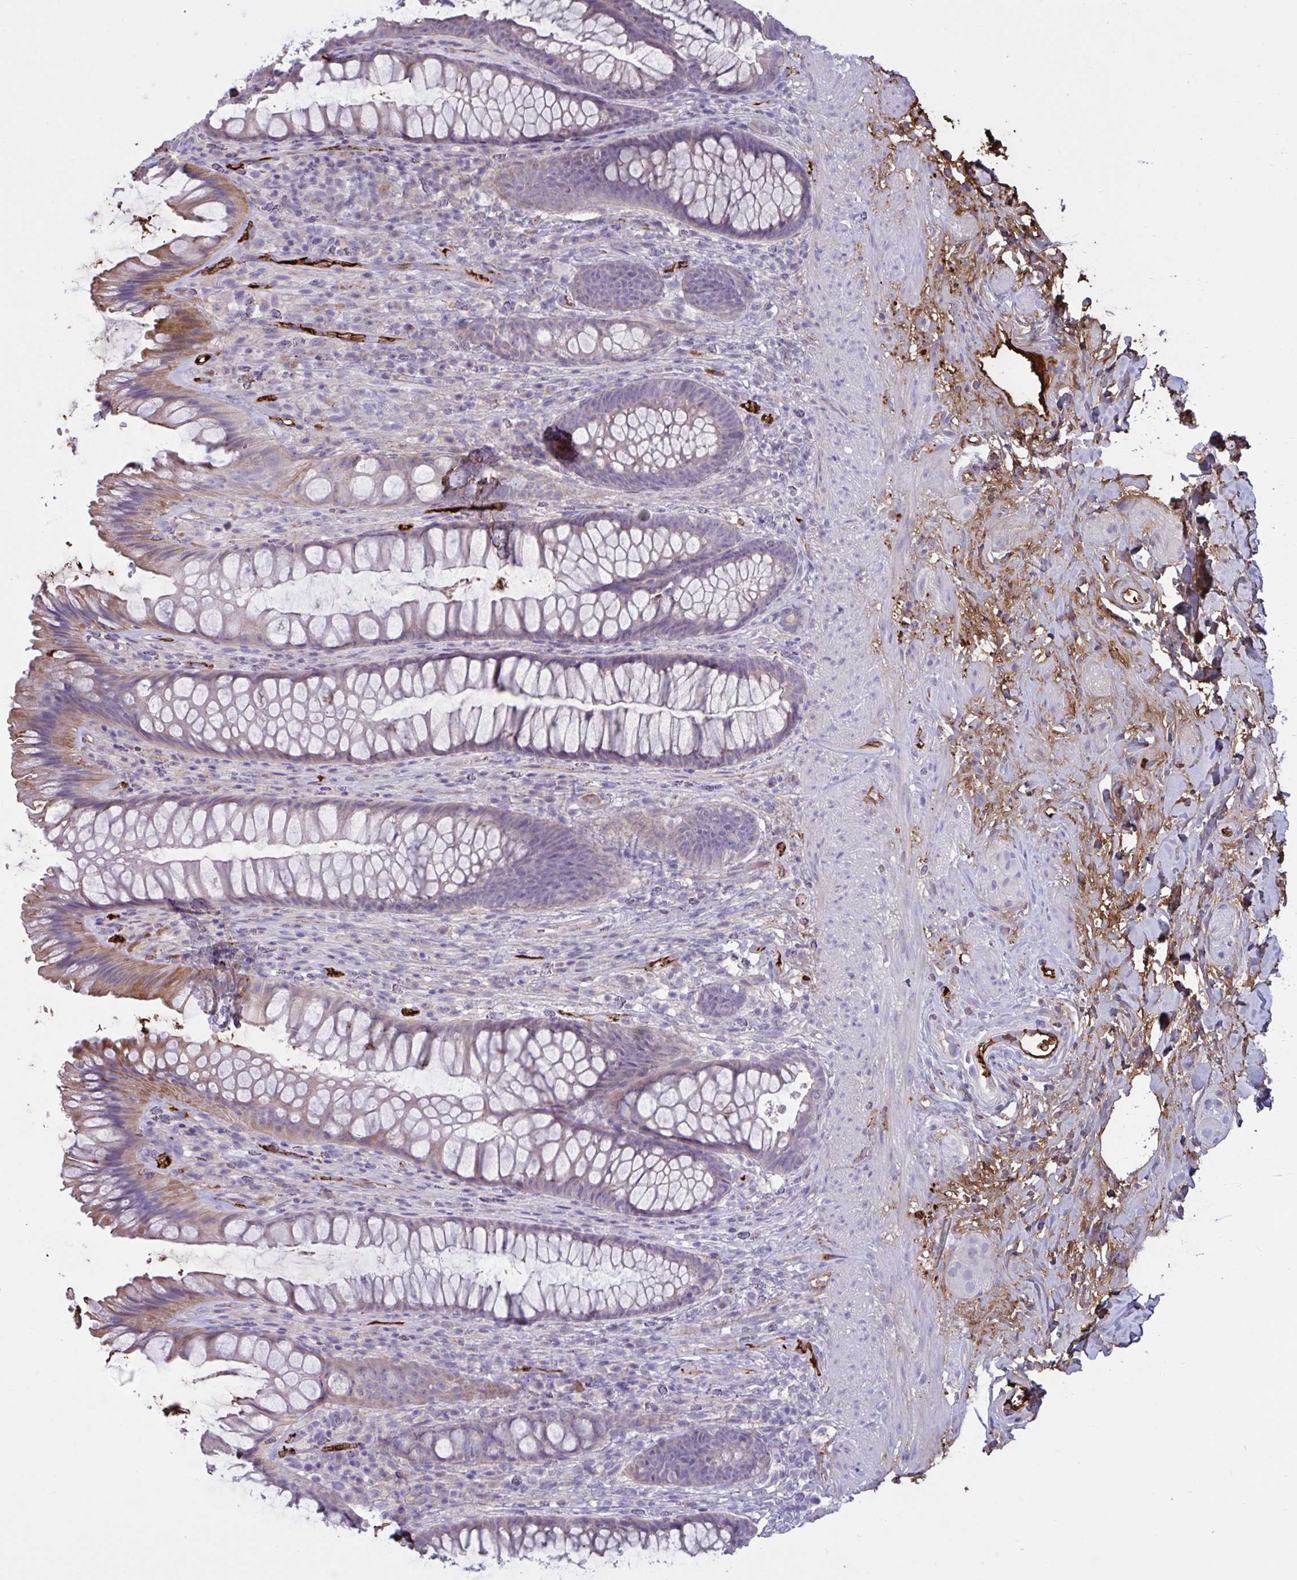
{"staining": {"intensity": "weak", "quantity": "25%-75%", "location": "cytoplasmic/membranous"}, "tissue": "rectum", "cell_type": "Glandular cells", "image_type": "normal", "snomed": [{"axis": "morphology", "description": "Normal tissue, NOS"}, {"axis": "topography", "description": "Rectum"}], "caption": "Weak cytoplasmic/membranous staining for a protein is seen in about 25%-75% of glandular cells of unremarkable rectum using IHC.", "gene": "IL1R1", "patient": {"sex": "male", "age": 53}}